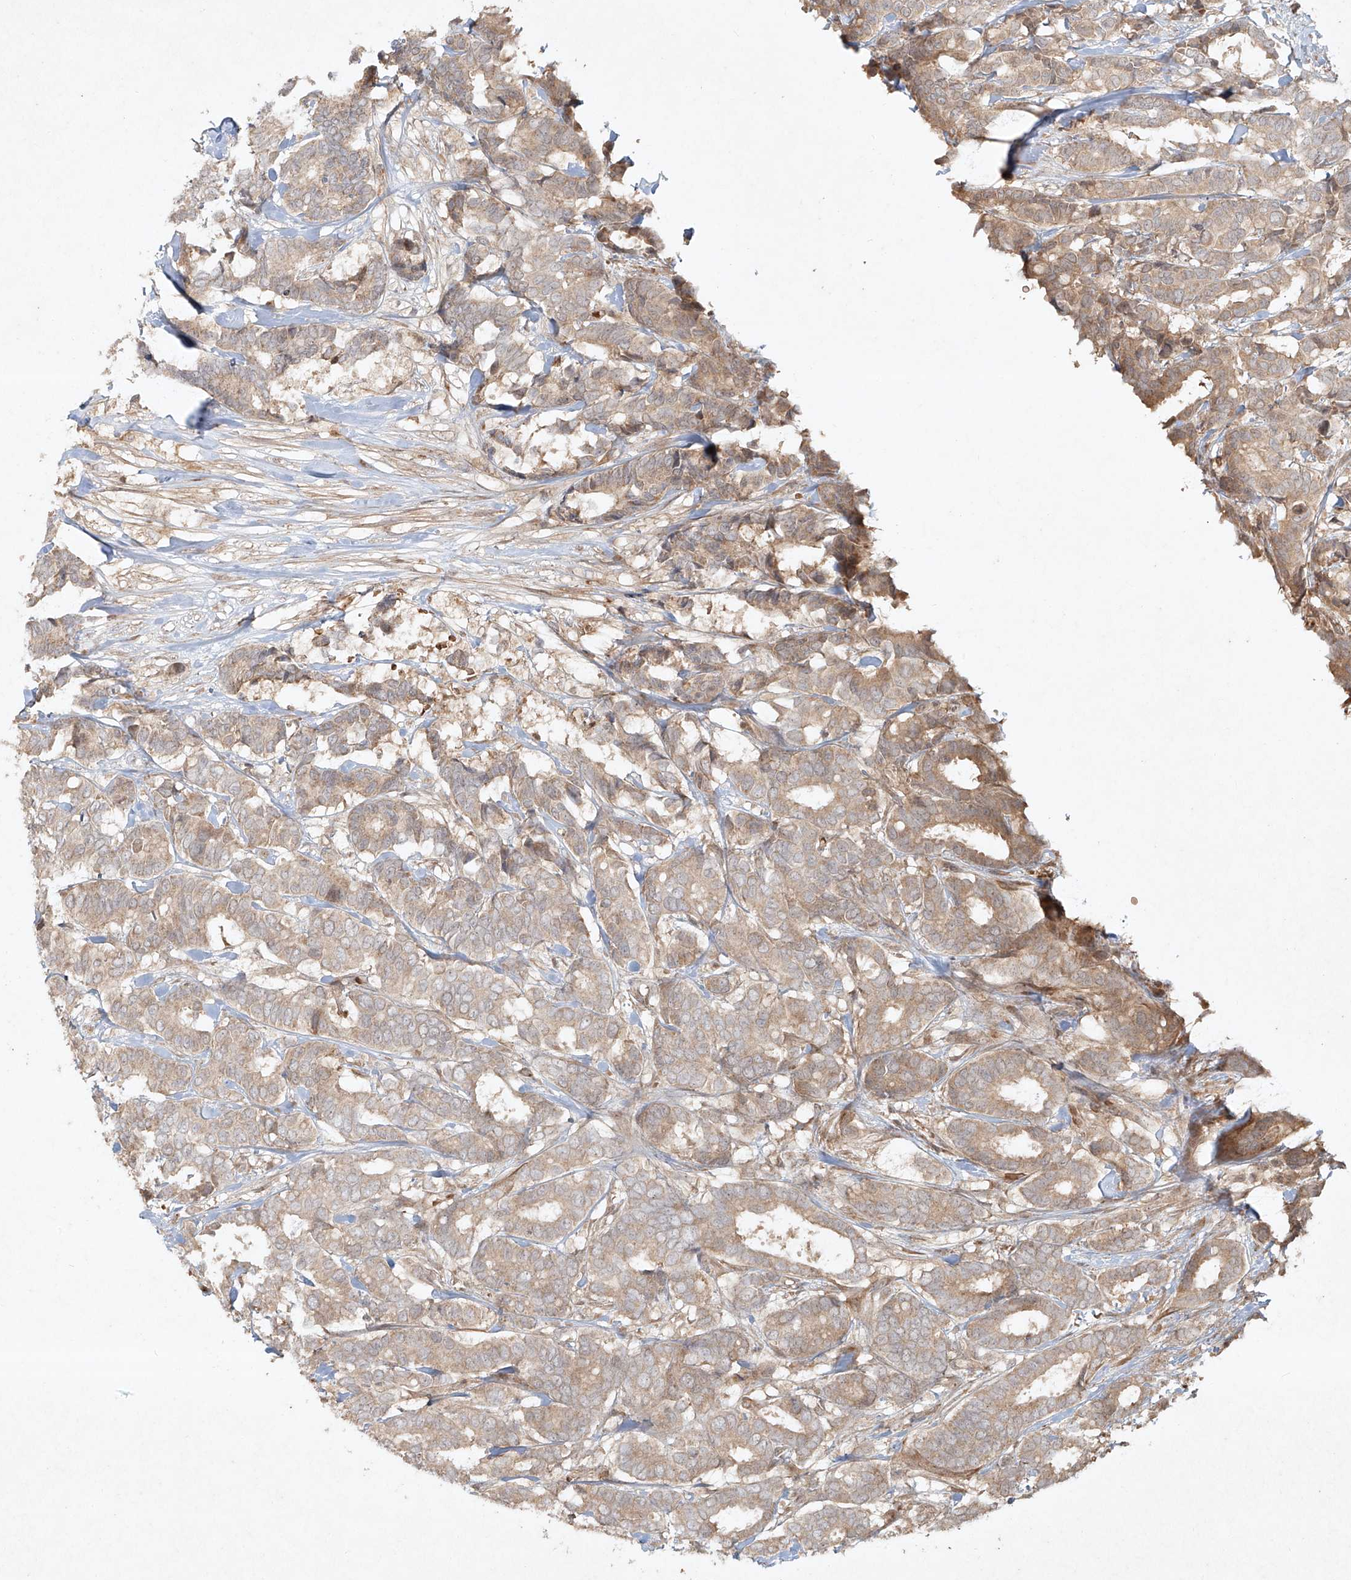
{"staining": {"intensity": "weak", "quantity": "25%-75%", "location": "cytoplasmic/membranous"}, "tissue": "breast cancer", "cell_type": "Tumor cells", "image_type": "cancer", "snomed": [{"axis": "morphology", "description": "Duct carcinoma"}, {"axis": "topography", "description": "Breast"}], "caption": "A histopathology image of human intraductal carcinoma (breast) stained for a protein exhibits weak cytoplasmic/membranous brown staining in tumor cells.", "gene": "CYYR1", "patient": {"sex": "female", "age": 87}}